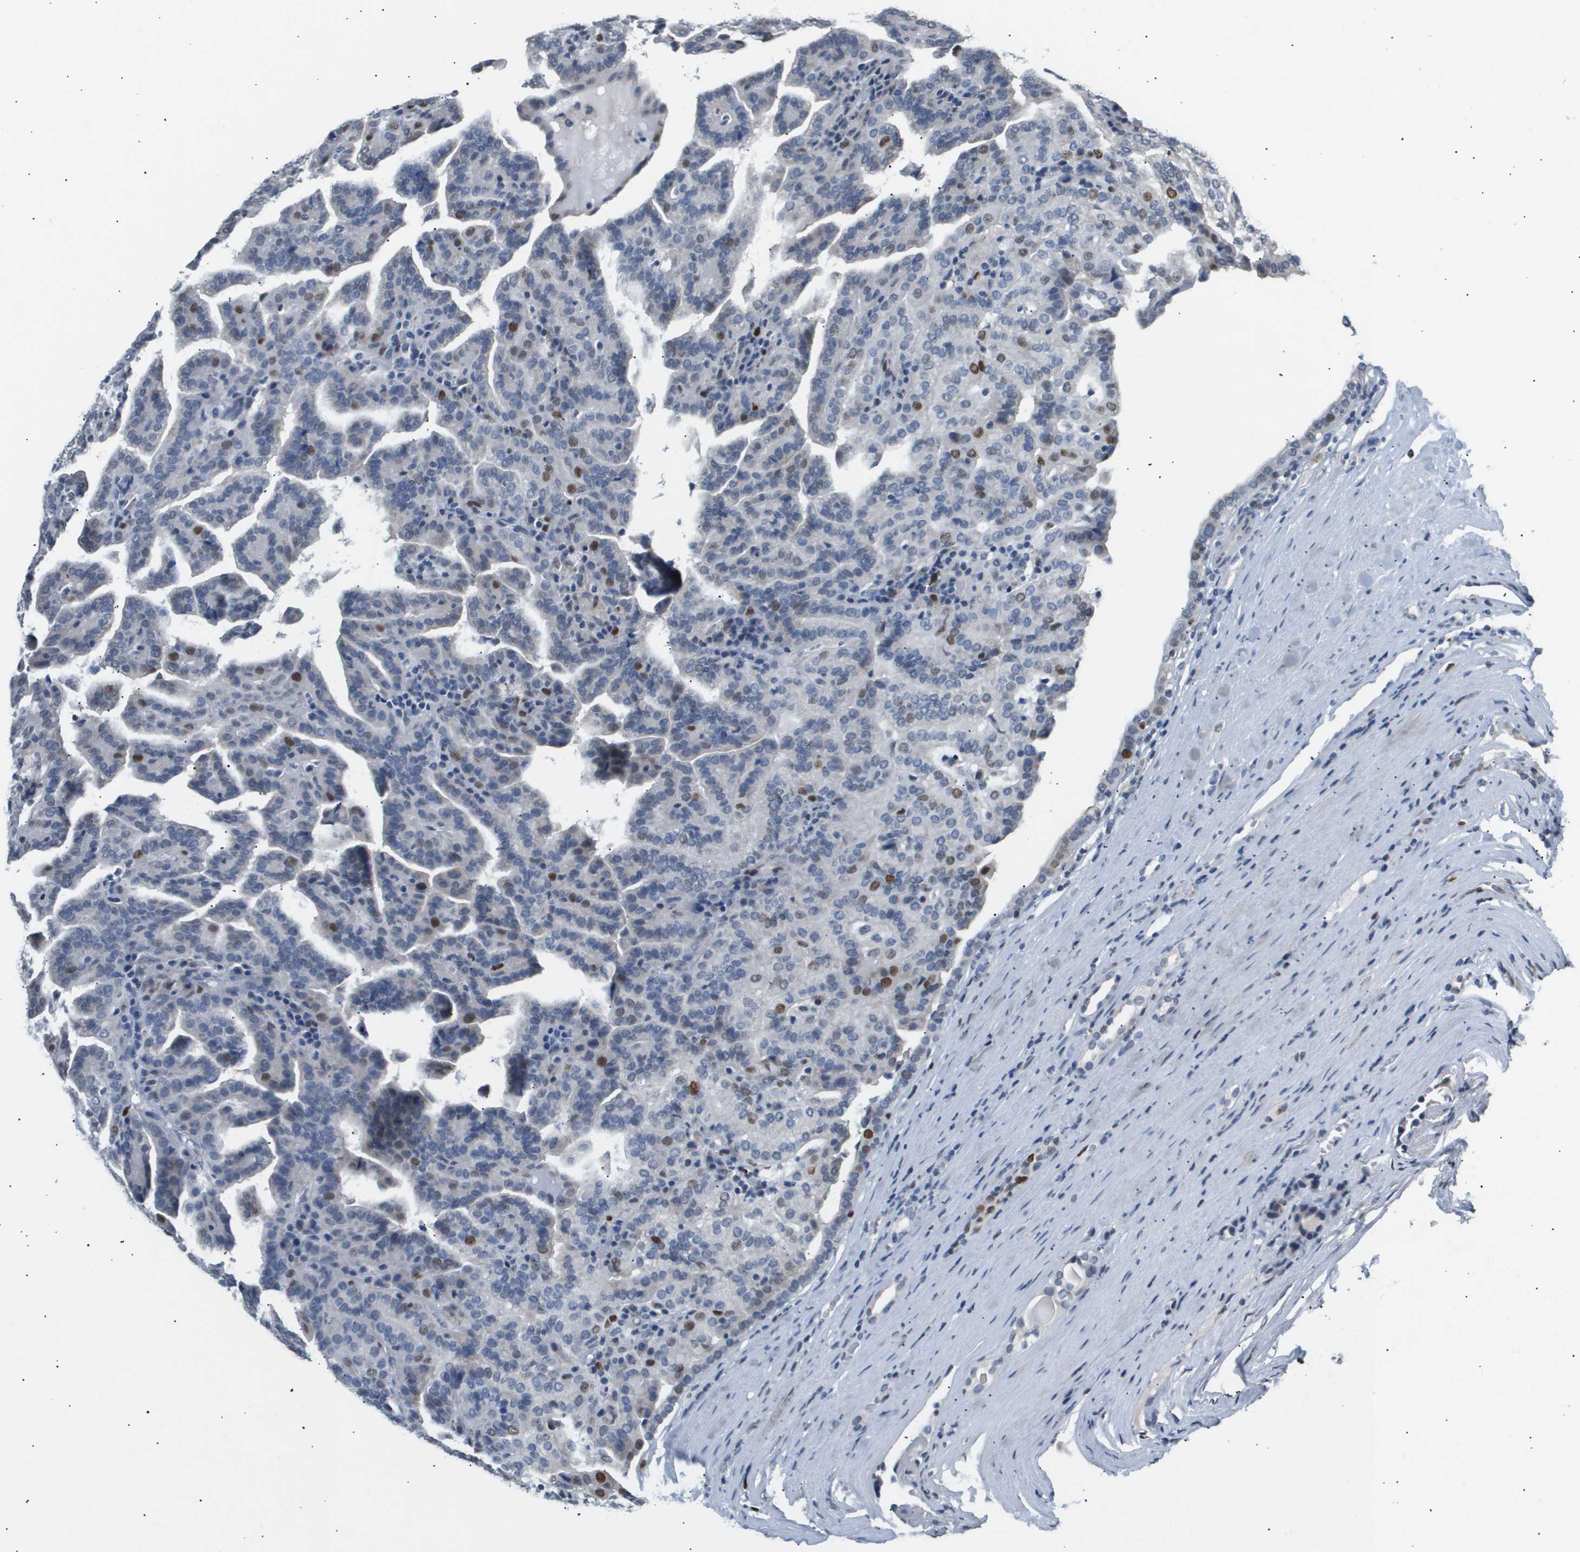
{"staining": {"intensity": "moderate", "quantity": "<25%", "location": "nuclear"}, "tissue": "renal cancer", "cell_type": "Tumor cells", "image_type": "cancer", "snomed": [{"axis": "morphology", "description": "Adenocarcinoma, NOS"}, {"axis": "topography", "description": "Kidney"}], "caption": "Renal cancer (adenocarcinoma) stained with immunohistochemistry exhibits moderate nuclear expression in about <25% of tumor cells.", "gene": "ANAPC2", "patient": {"sex": "male", "age": 61}}